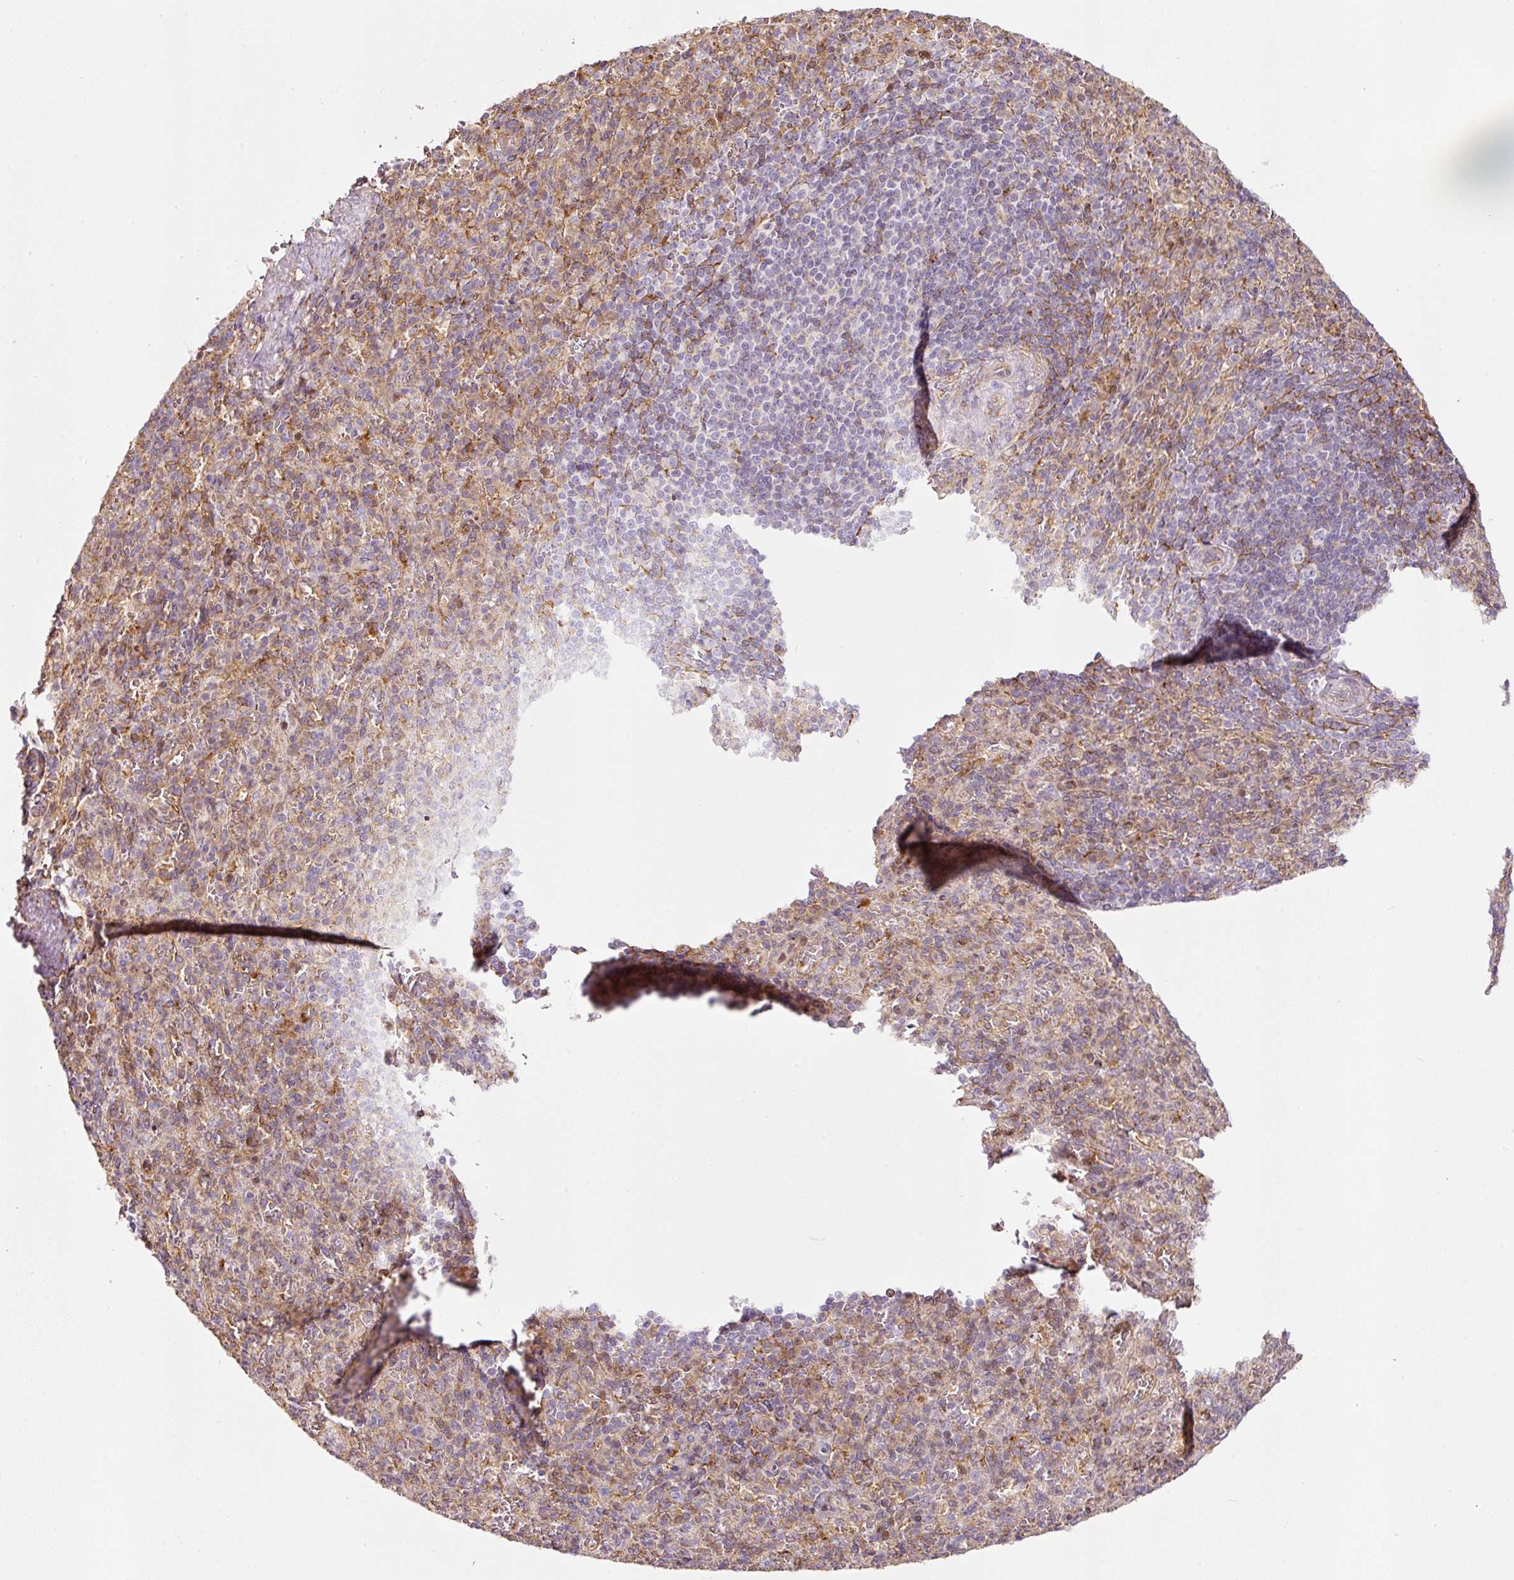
{"staining": {"intensity": "moderate", "quantity": "25%-75%", "location": "cytoplasmic/membranous"}, "tissue": "spleen", "cell_type": "Cells in red pulp", "image_type": "normal", "snomed": [{"axis": "morphology", "description": "Normal tissue, NOS"}, {"axis": "topography", "description": "Spleen"}], "caption": "This is a micrograph of immunohistochemistry staining of benign spleen, which shows moderate positivity in the cytoplasmic/membranous of cells in red pulp.", "gene": "SCNM1", "patient": {"sex": "female", "age": 74}}